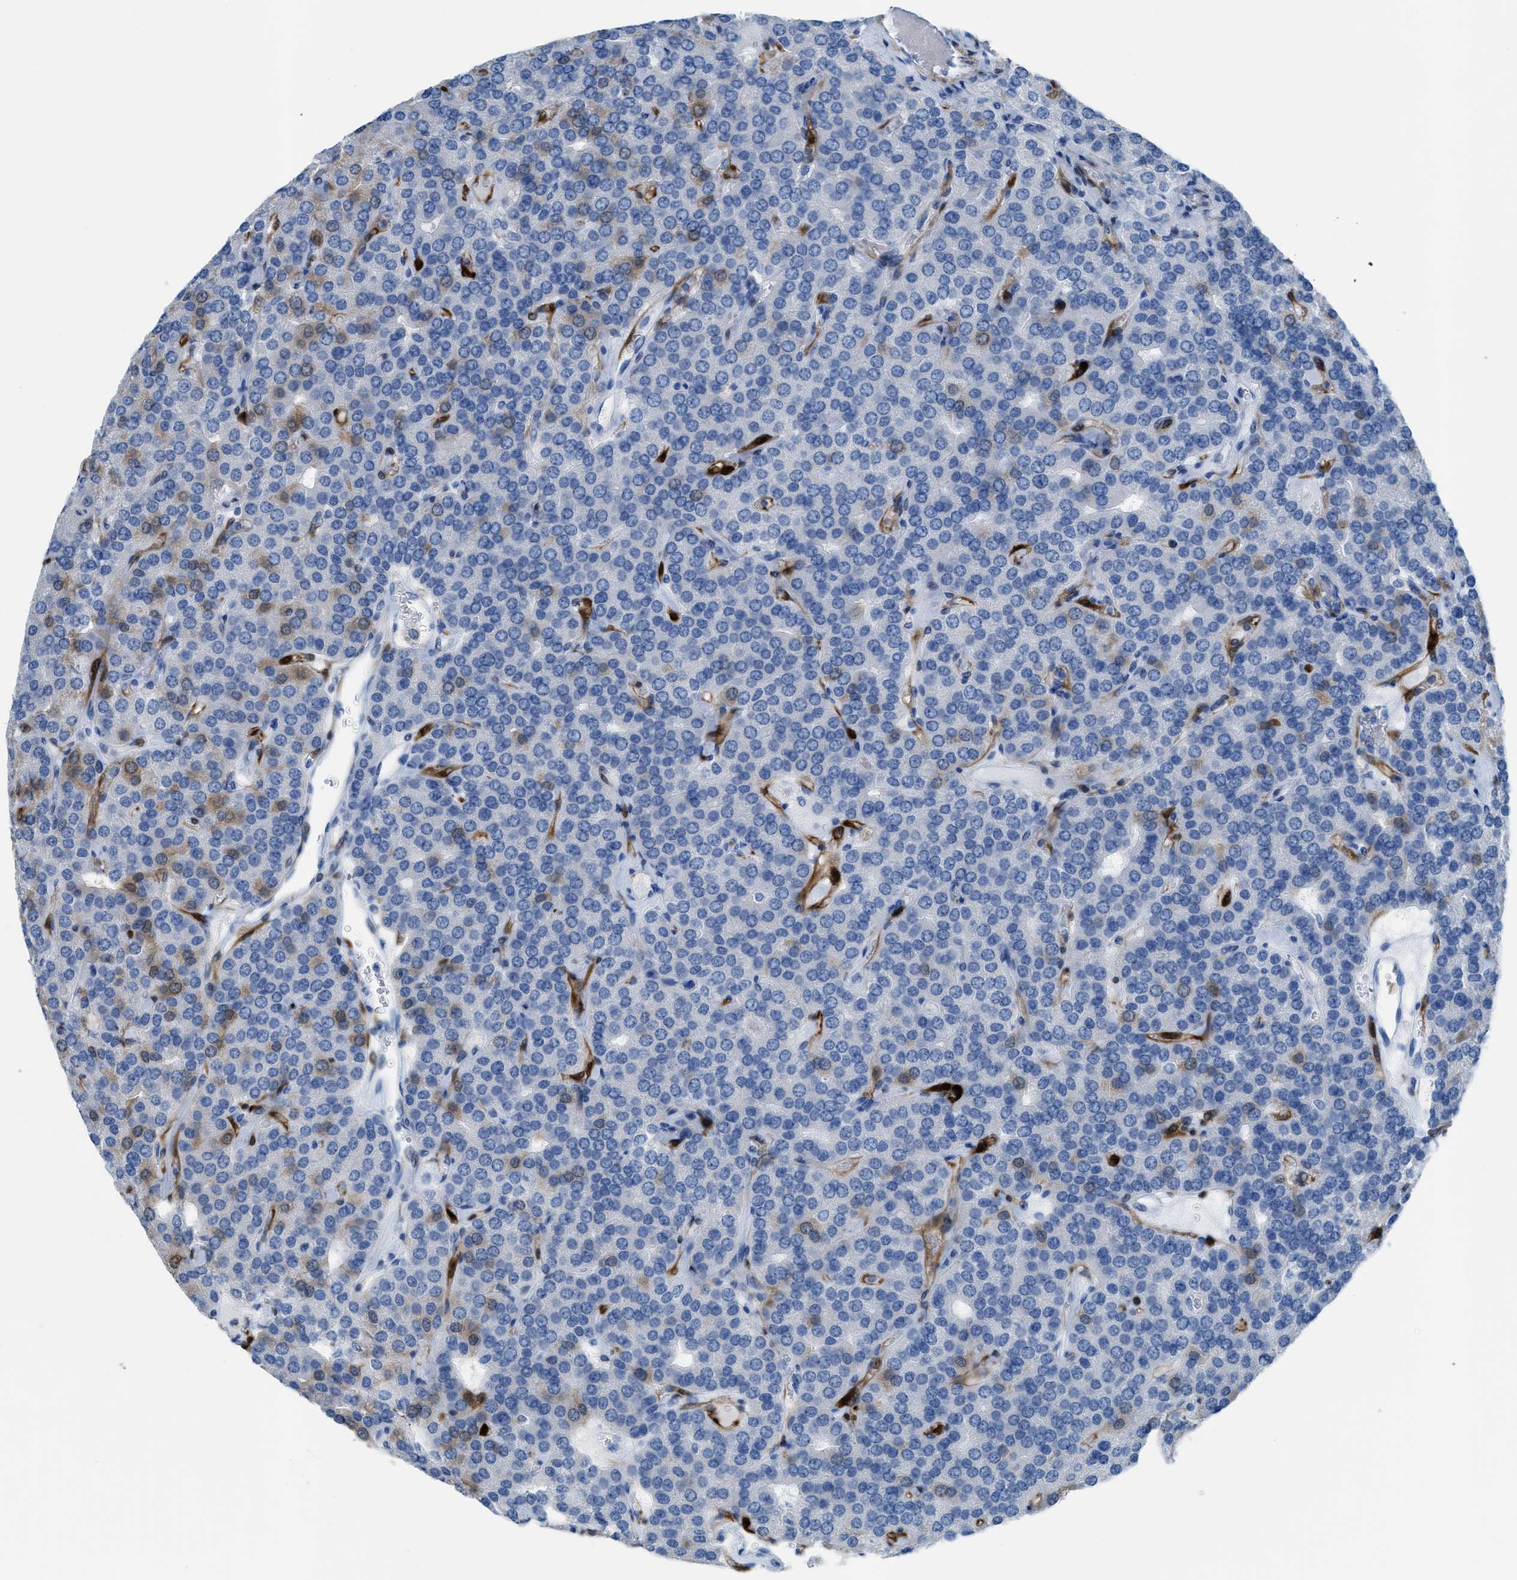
{"staining": {"intensity": "weak", "quantity": "<25%", "location": "cytoplasmic/membranous"}, "tissue": "parathyroid gland", "cell_type": "Glandular cells", "image_type": "normal", "snomed": [{"axis": "morphology", "description": "Normal tissue, NOS"}, {"axis": "morphology", "description": "Adenoma, NOS"}, {"axis": "topography", "description": "Parathyroid gland"}], "caption": "A high-resolution photomicrograph shows immunohistochemistry staining of normal parathyroid gland, which displays no significant expression in glandular cells.", "gene": "CDKN2A", "patient": {"sex": "female", "age": 86}}